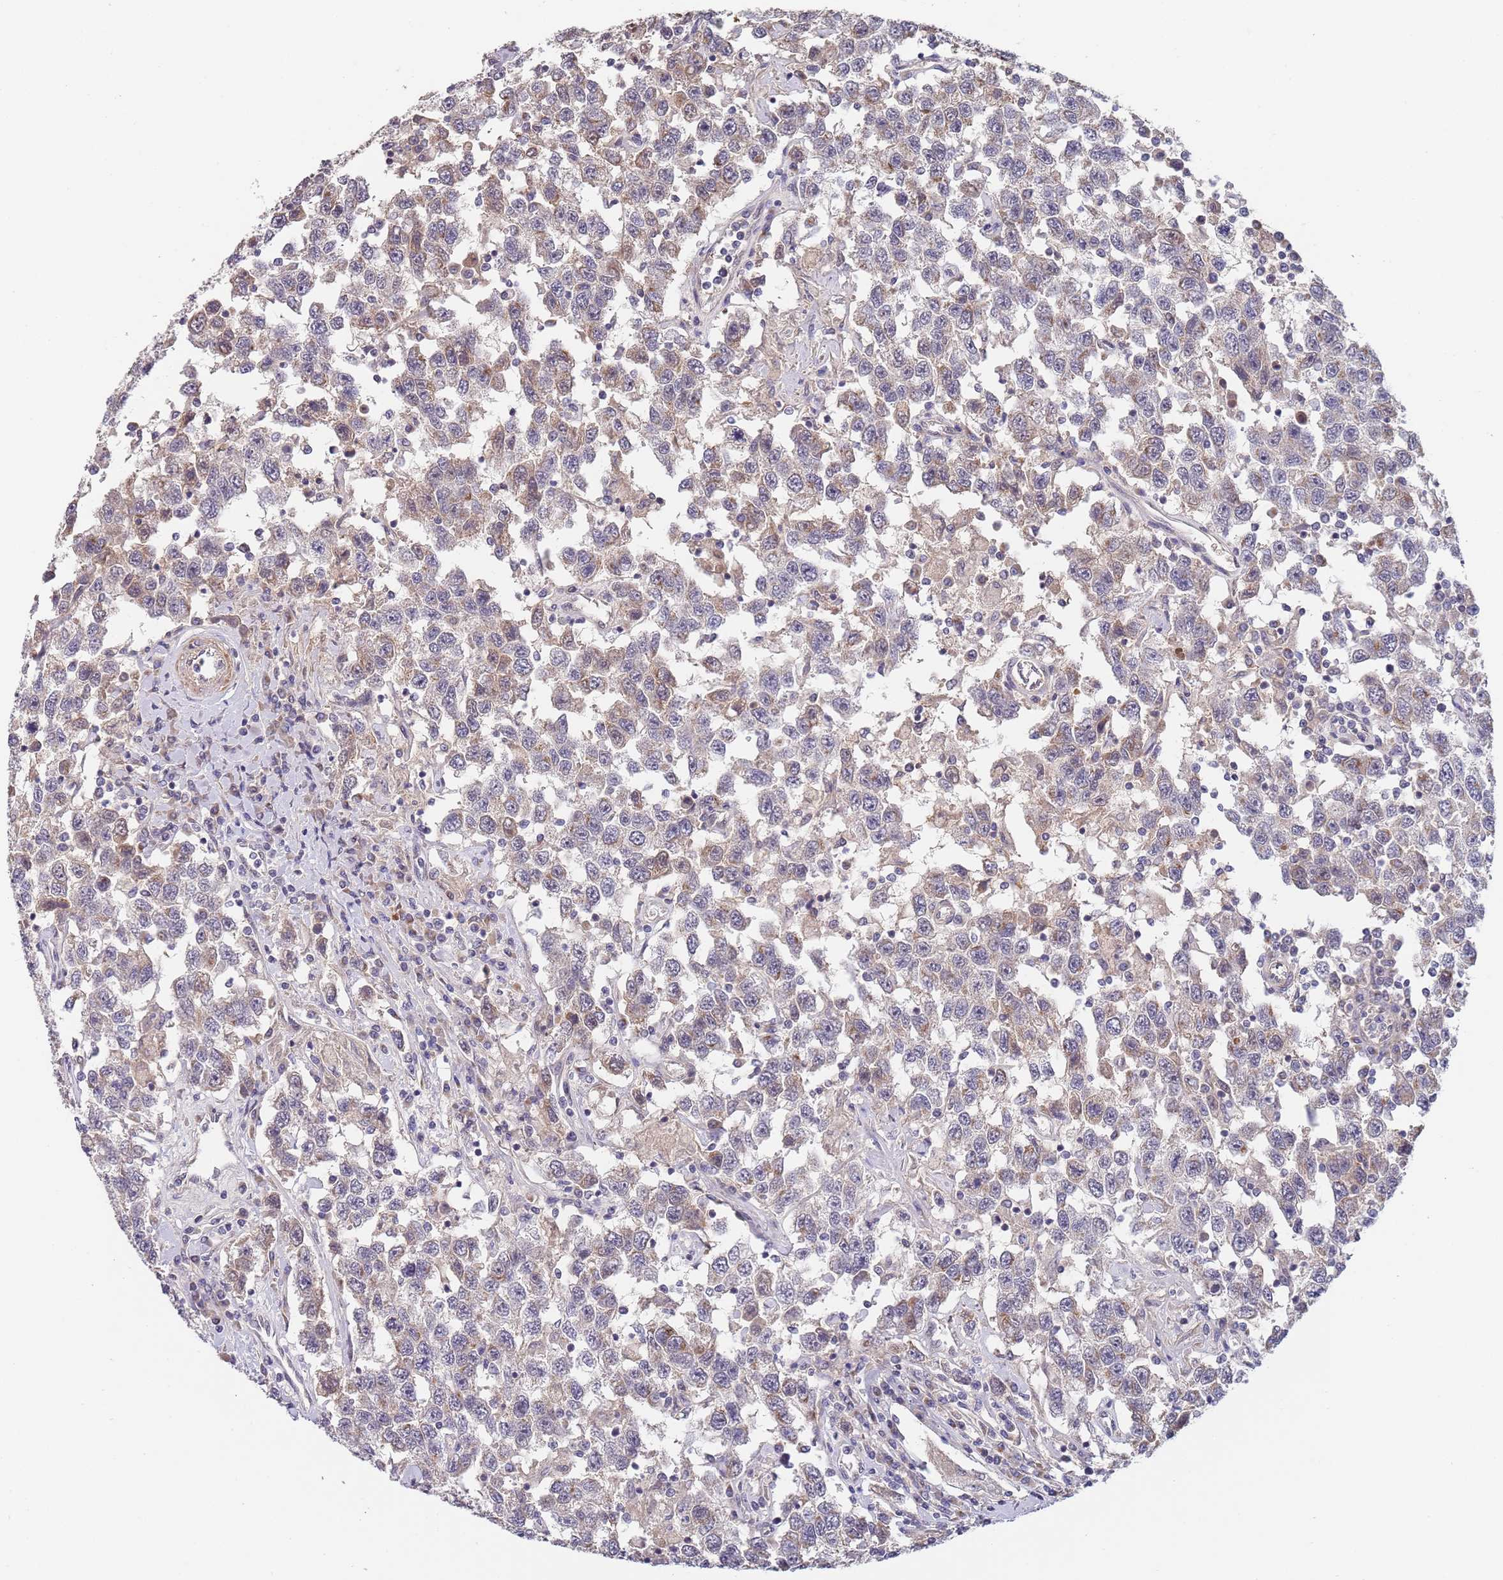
{"staining": {"intensity": "weak", "quantity": "<25%", "location": "cytoplasmic/membranous"}, "tissue": "testis cancer", "cell_type": "Tumor cells", "image_type": "cancer", "snomed": [{"axis": "morphology", "description": "Seminoma, NOS"}, {"axis": "topography", "description": "Testis"}], "caption": "Tumor cells are negative for protein expression in human seminoma (testis).", "gene": "B4GALT4", "patient": {"sex": "male", "age": 41}}